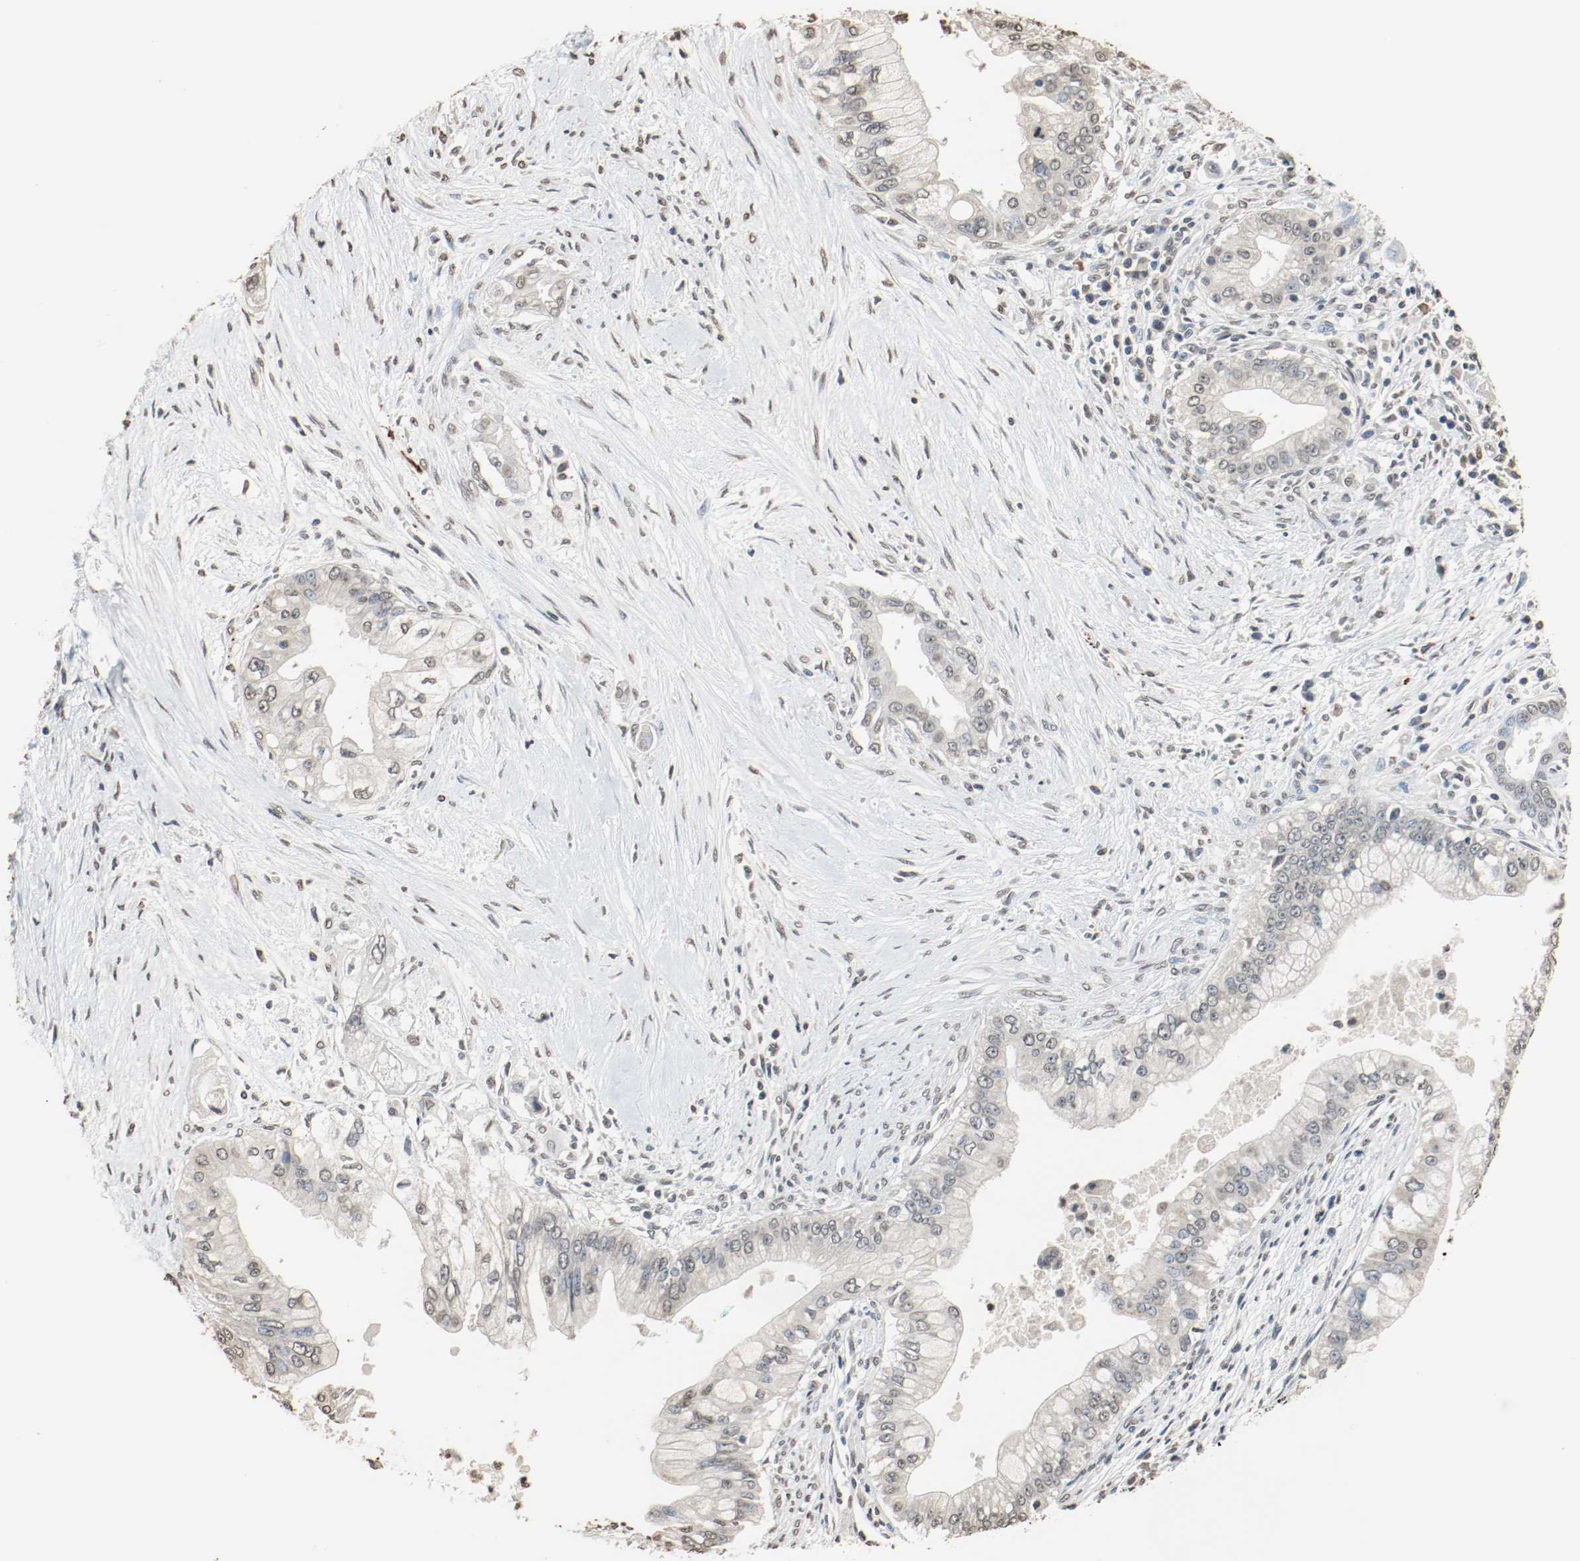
{"staining": {"intensity": "weak", "quantity": "<25%", "location": "cytoplasmic/membranous"}, "tissue": "pancreatic cancer", "cell_type": "Tumor cells", "image_type": "cancer", "snomed": [{"axis": "morphology", "description": "Adenocarcinoma, NOS"}, {"axis": "topography", "description": "Pancreas"}], "caption": "Image shows no protein expression in tumor cells of pancreatic adenocarcinoma tissue. The staining was performed using DAB (3,3'-diaminobenzidine) to visualize the protein expression in brown, while the nuclei were stained in blue with hematoxylin (Magnification: 20x).", "gene": "RTN4", "patient": {"sex": "male", "age": 59}}